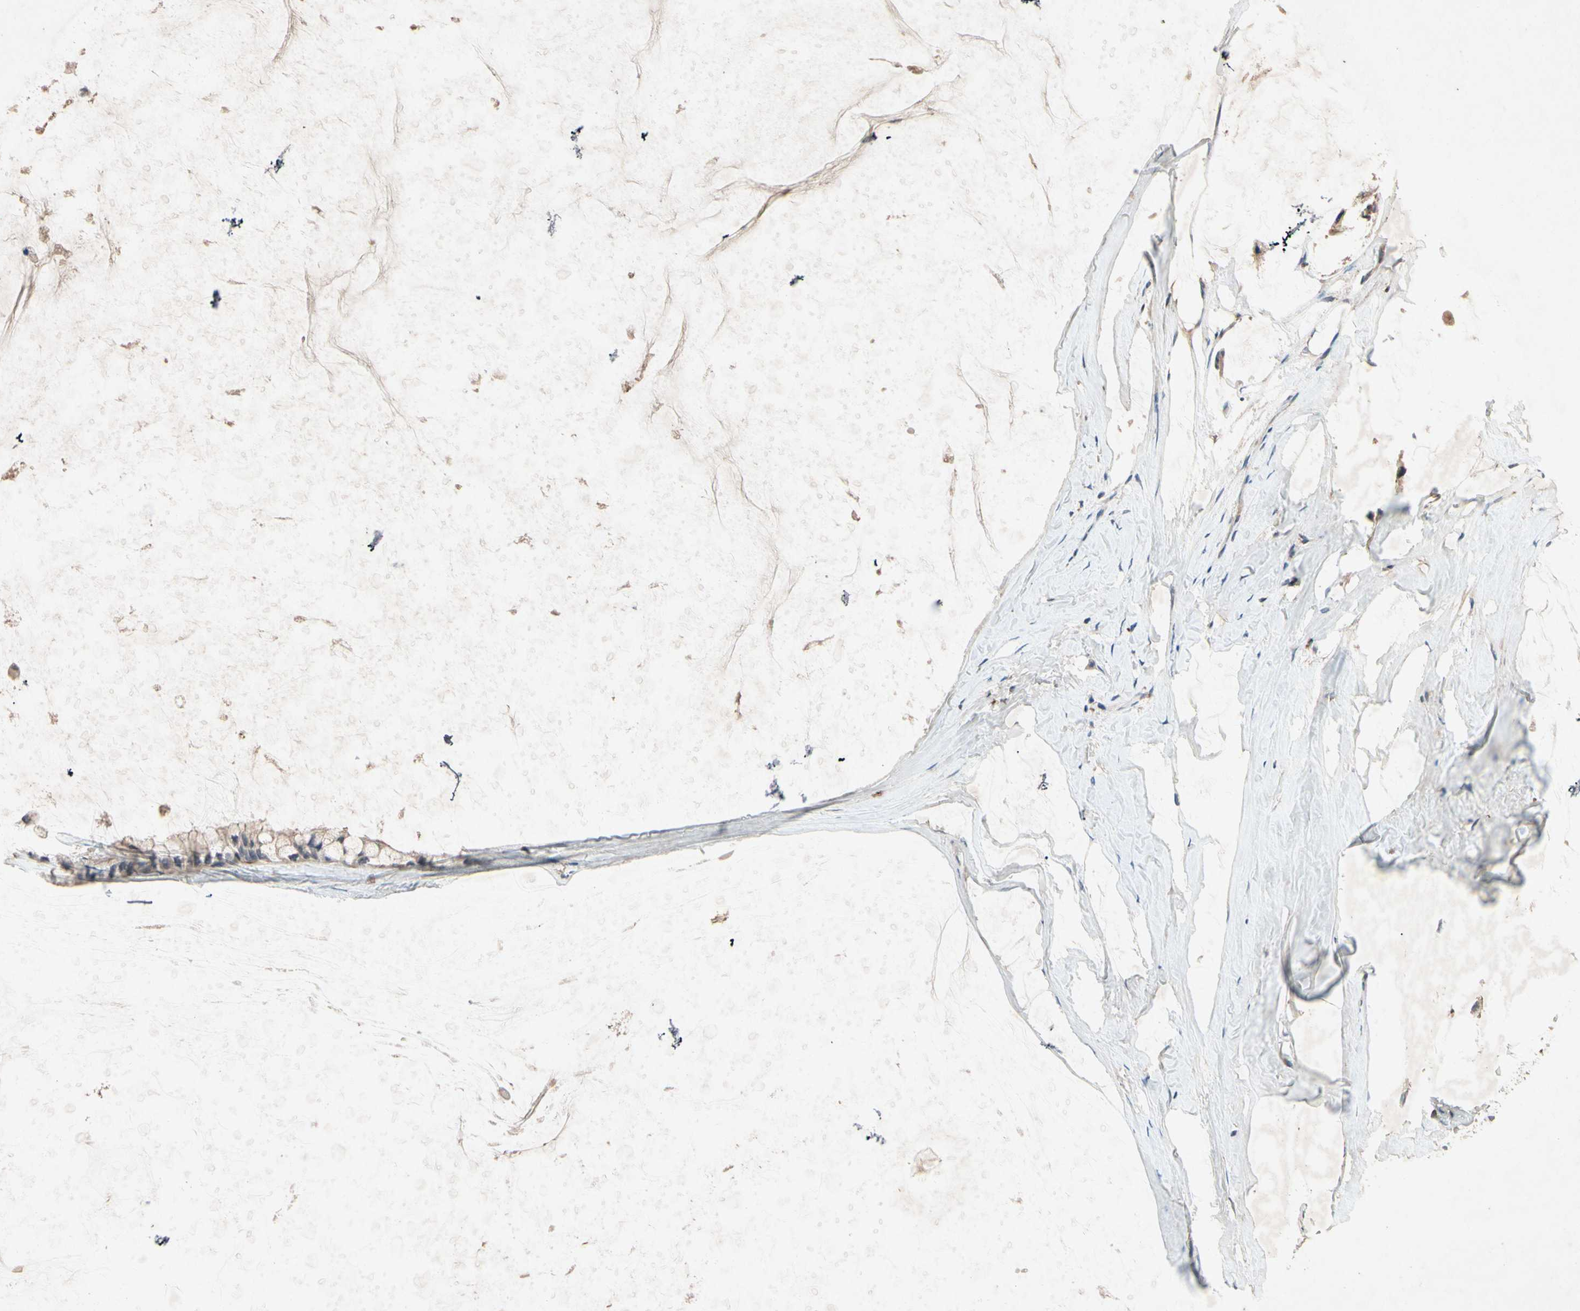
{"staining": {"intensity": "weak", "quantity": "25%-75%", "location": "cytoplasmic/membranous"}, "tissue": "ovarian cancer", "cell_type": "Tumor cells", "image_type": "cancer", "snomed": [{"axis": "morphology", "description": "Cystadenocarcinoma, mucinous, NOS"}, {"axis": "topography", "description": "Ovary"}], "caption": "An image showing weak cytoplasmic/membranous positivity in approximately 25%-75% of tumor cells in ovarian cancer, as visualized by brown immunohistochemical staining.", "gene": "IL1RL1", "patient": {"sex": "female", "age": 39}}